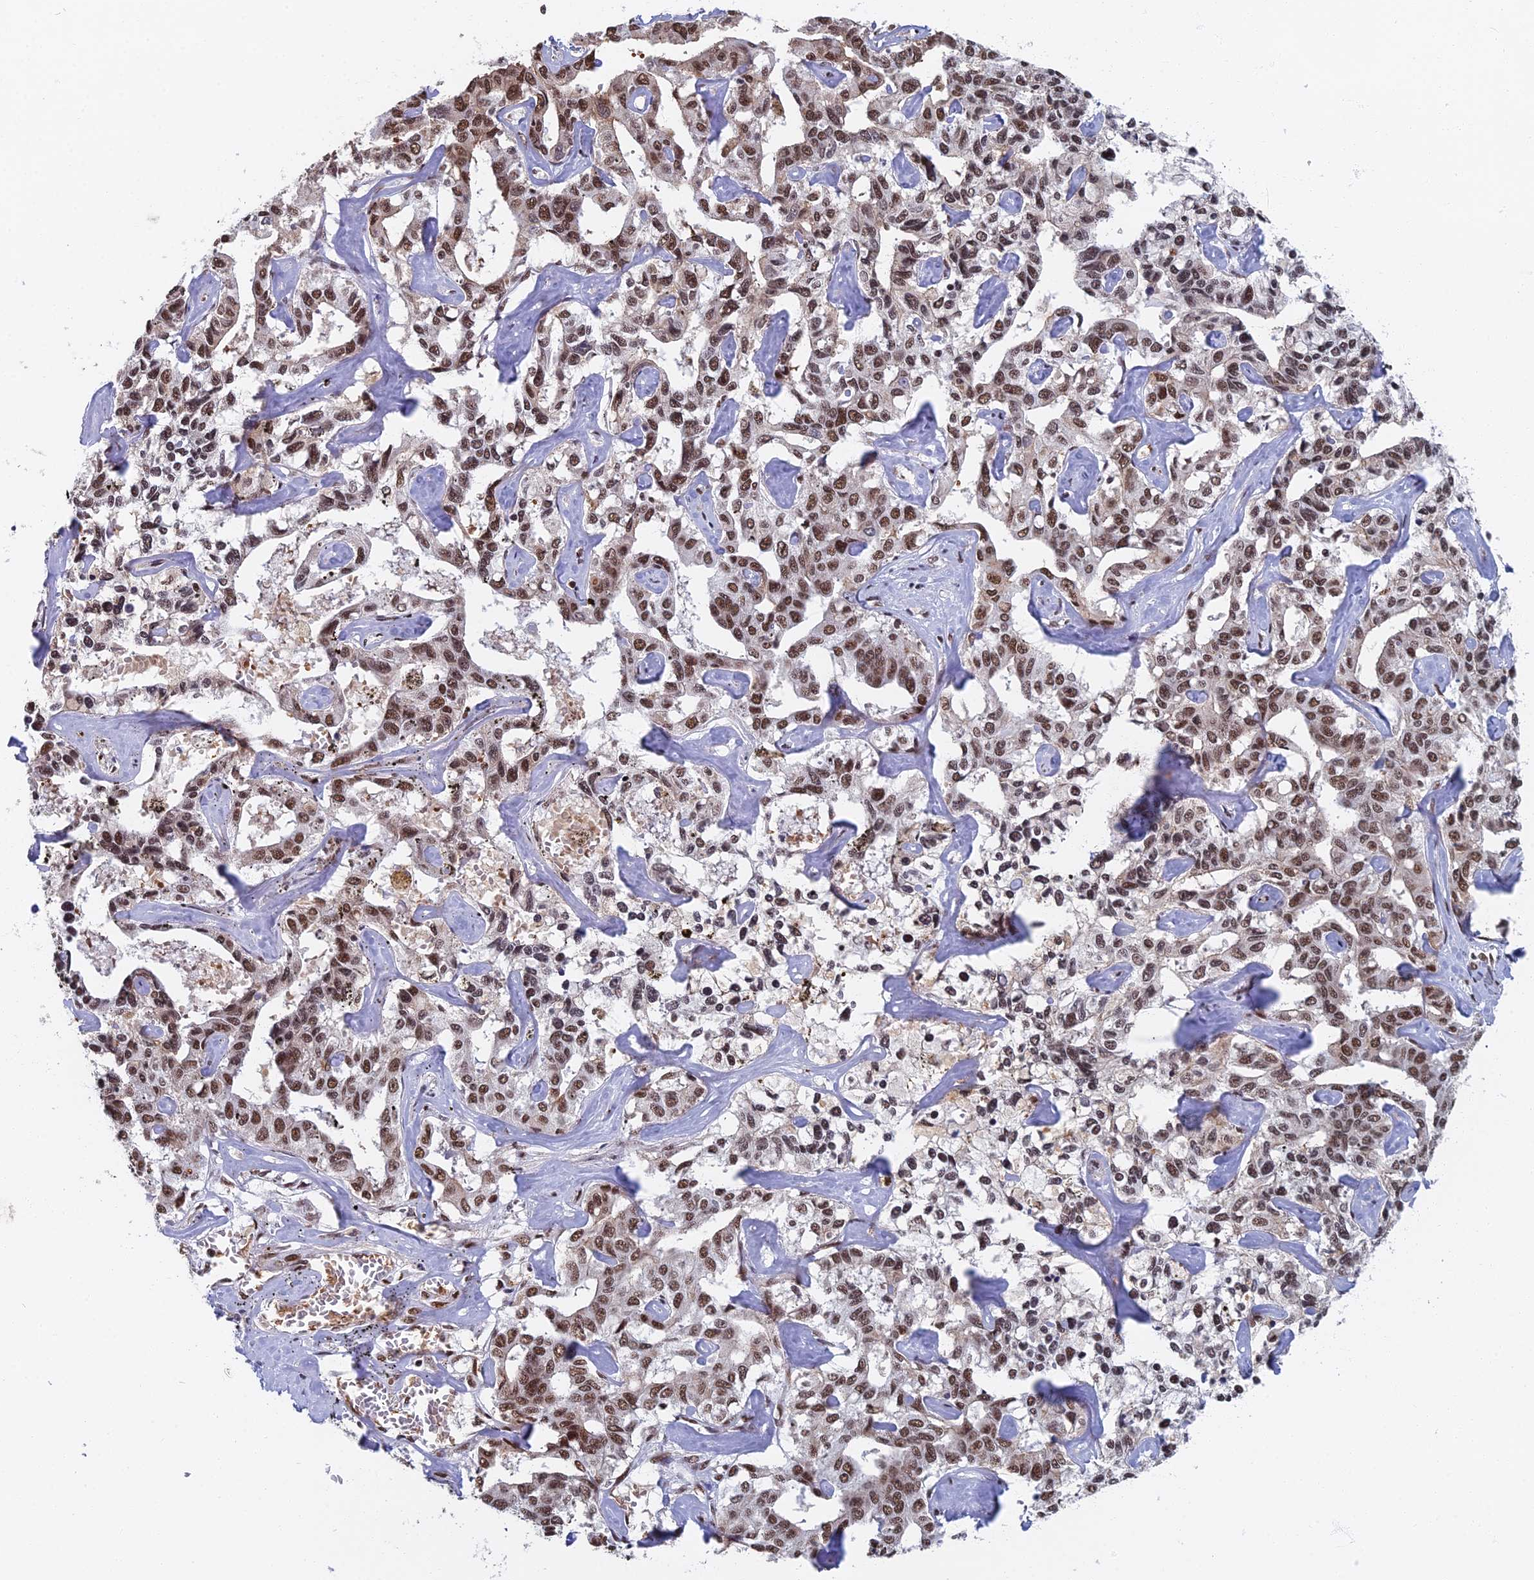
{"staining": {"intensity": "moderate", "quantity": ">75%", "location": "nuclear"}, "tissue": "liver cancer", "cell_type": "Tumor cells", "image_type": "cancer", "snomed": [{"axis": "morphology", "description": "Cholangiocarcinoma"}, {"axis": "topography", "description": "Liver"}], "caption": "Immunohistochemistry (IHC) image of neoplastic tissue: human liver cancer (cholangiocarcinoma) stained using immunohistochemistry (IHC) reveals medium levels of moderate protein expression localized specifically in the nuclear of tumor cells, appearing as a nuclear brown color.", "gene": "TAF13", "patient": {"sex": "male", "age": 59}}